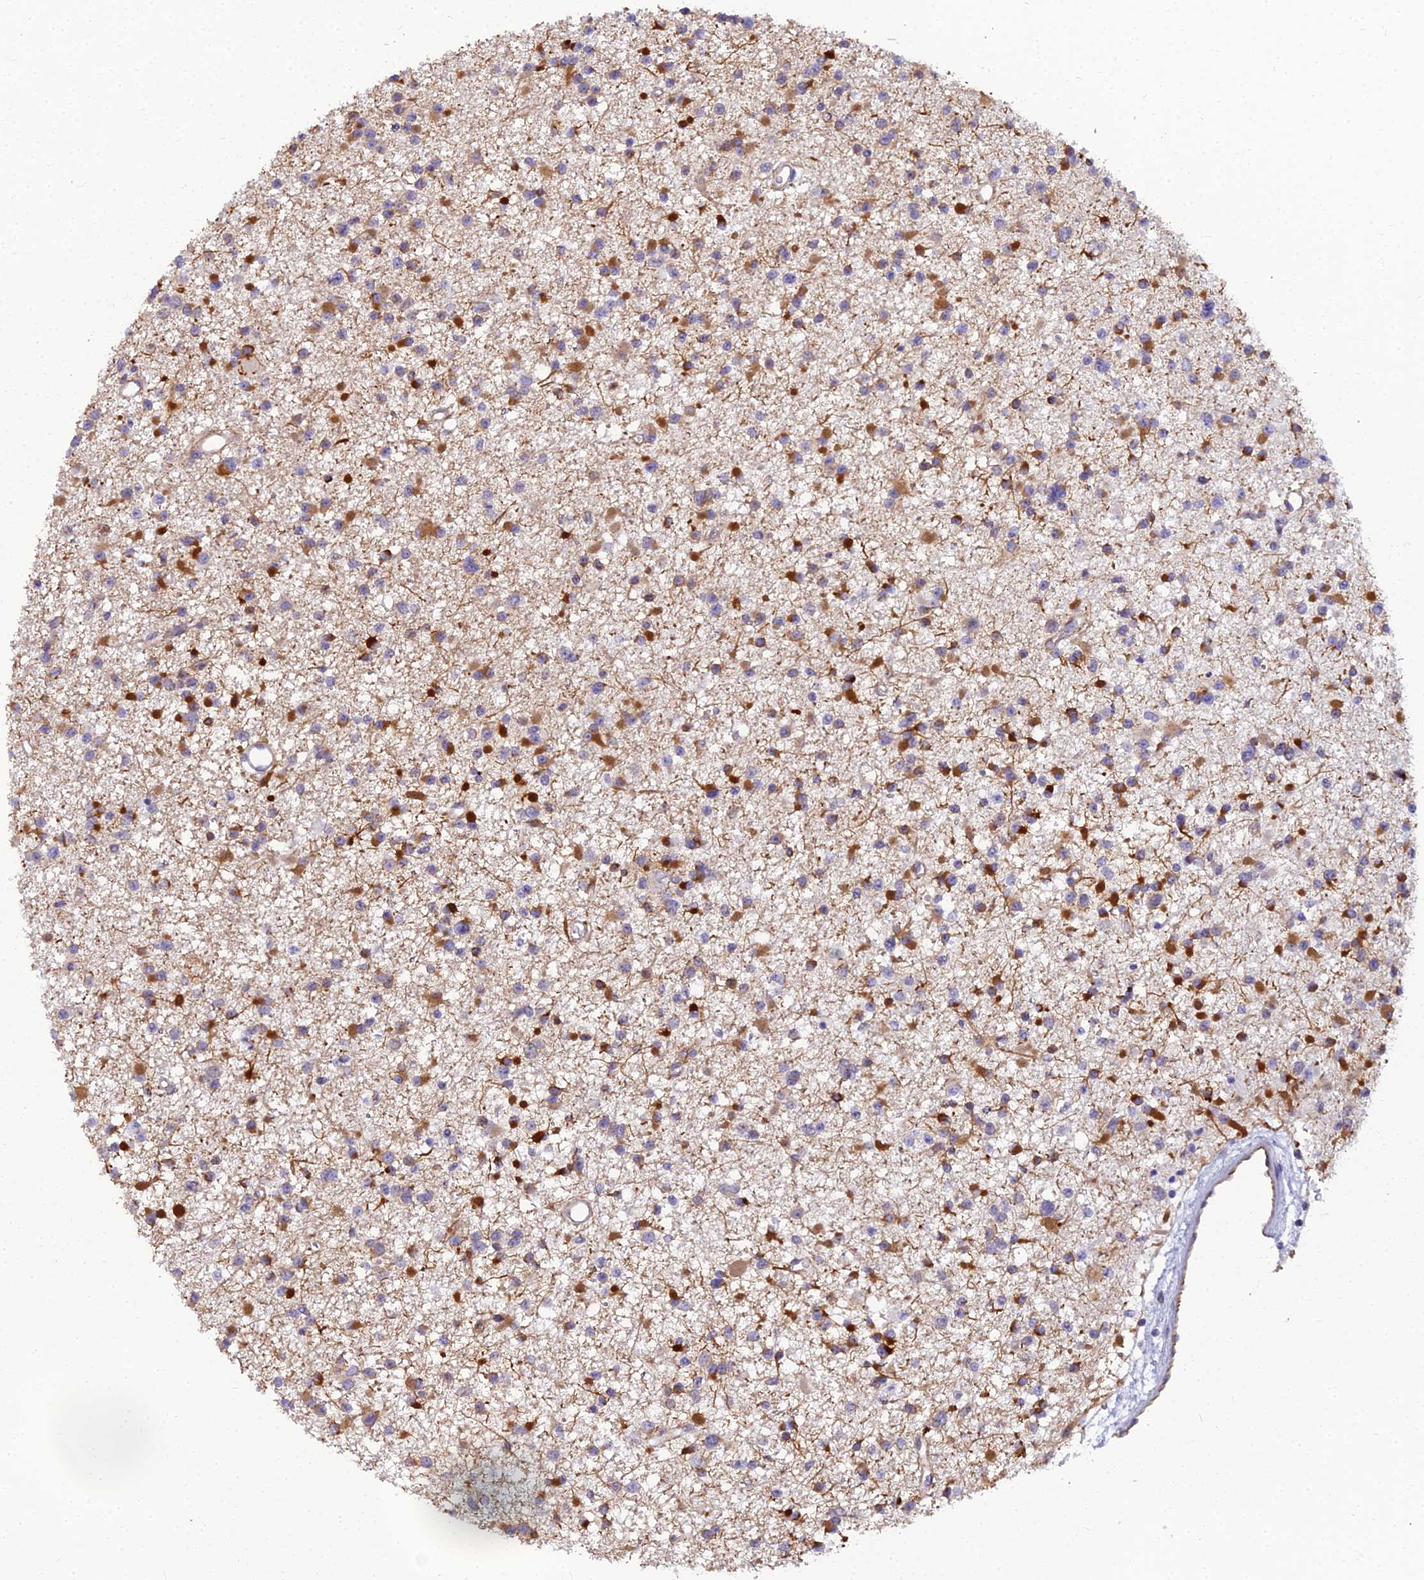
{"staining": {"intensity": "moderate", "quantity": ">75%", "location": "cytoplasmic/membranous"}, "tissue": "glioma", "cell_type": "Tumor cells", "image_type": "cancer", "snomed": [{"axis": "morphology", "description": "Glioma, malignant, Low grade"}, {"axis": "topography", "description": "Brain"}], "caption": "Brown immunohistochemical staining in human glioma displays moderate cytoplasmic/membranous staining in approximately >75% of tumor cells.", "gene": "RGL3", "patient": {"sex": "female", "age": 22}}